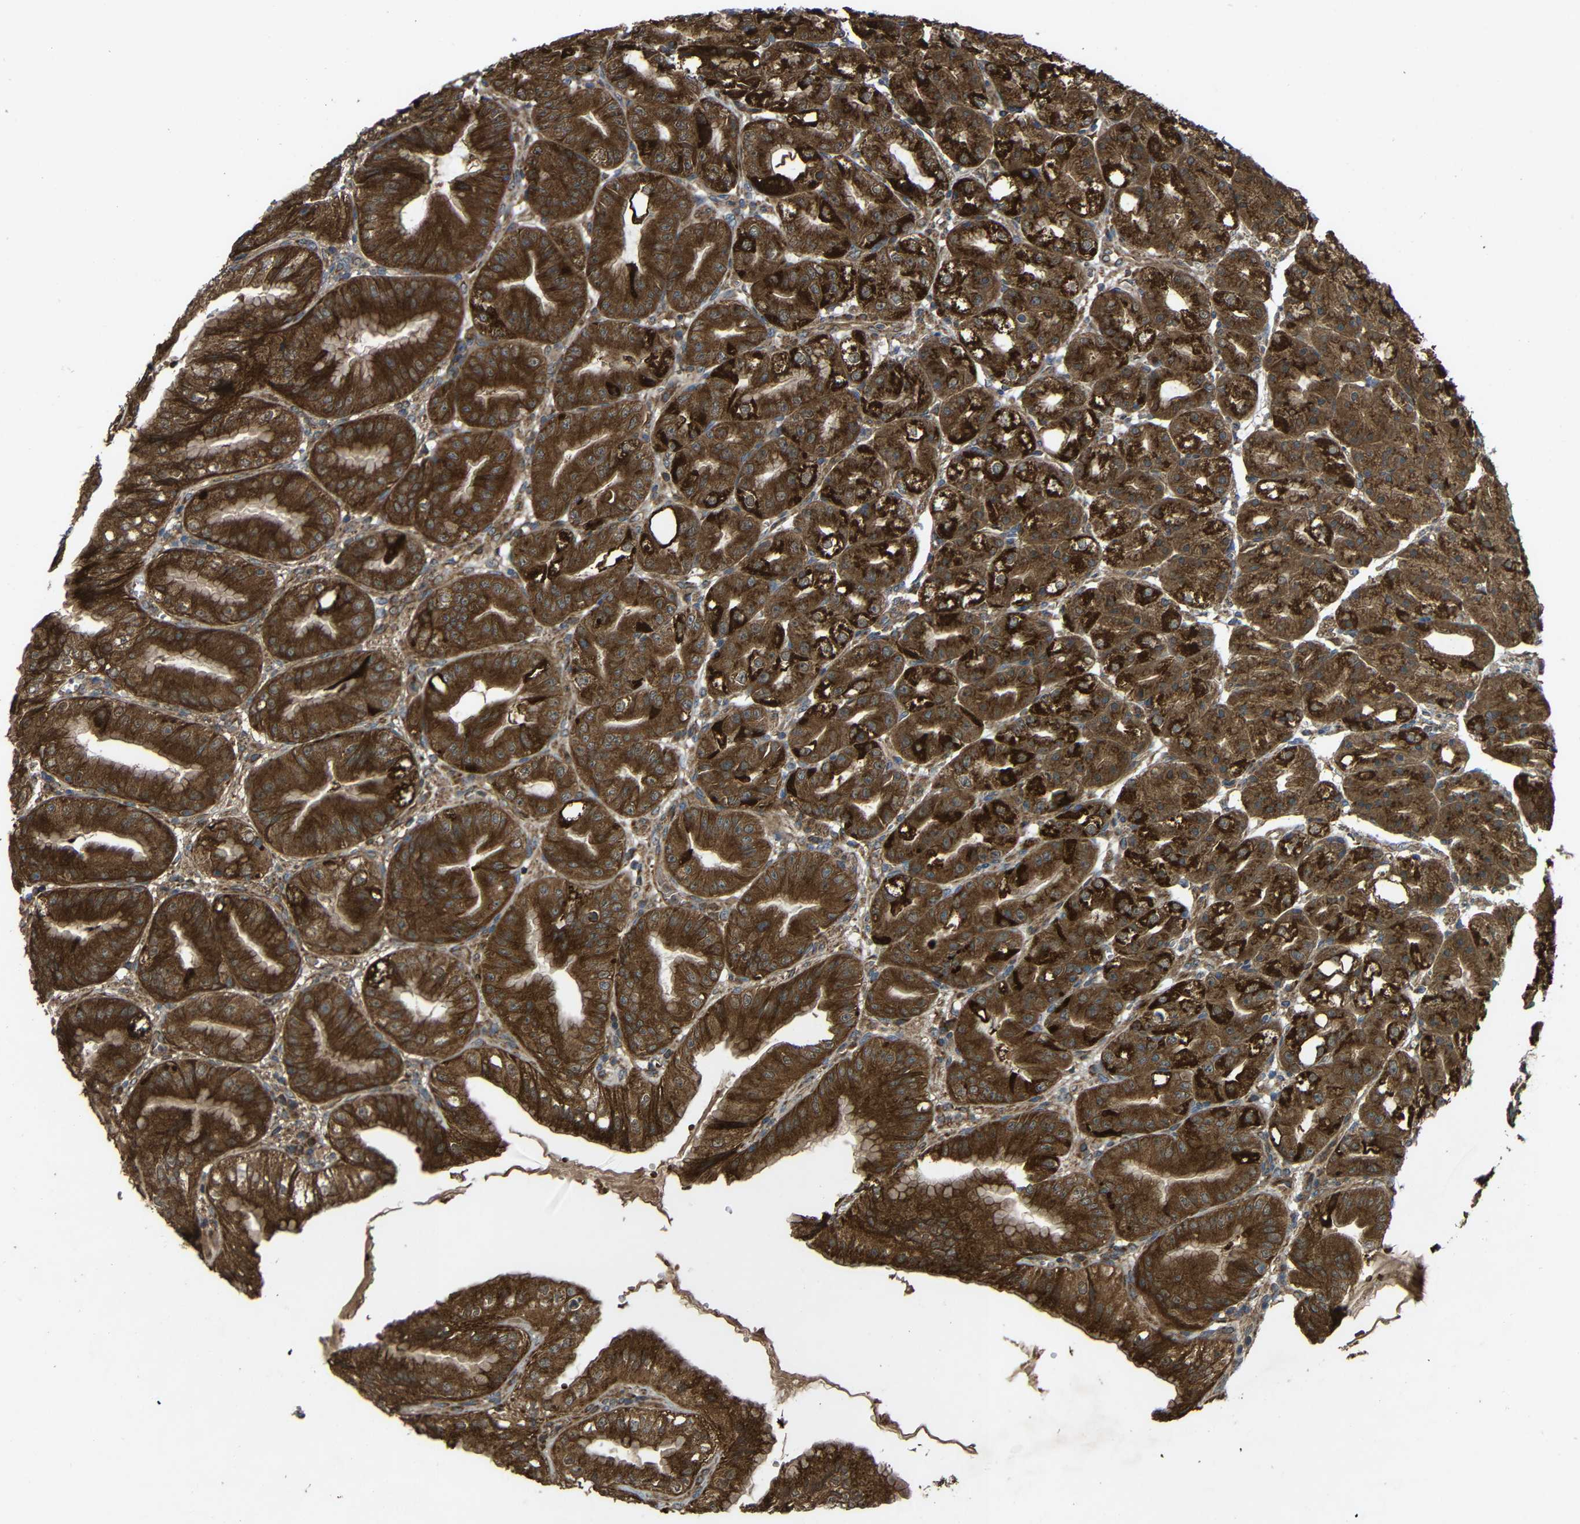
{"staining": {"intensity": "strong", "quantity": ">75%", "location": "cytoplasmic/membranous"}, "tissue": "stomach", "cell_type": "Glandular cells", "image_type": "normal", "snomed": [{"axis": "morphology", "description": "Normal tissue, NOS"}, {"axis": "topography", "description": "Stomach, lower"}], "caption": "IHC of unremarkable stomach demonstrates high levels of strong cytoplasmic/membranous positivity in about >75% of glandular cells. (IHC, brightfield microscopy, high magnification).", "gene": "C1GALT1", "patient": {"sex": "male", "age": 71}}